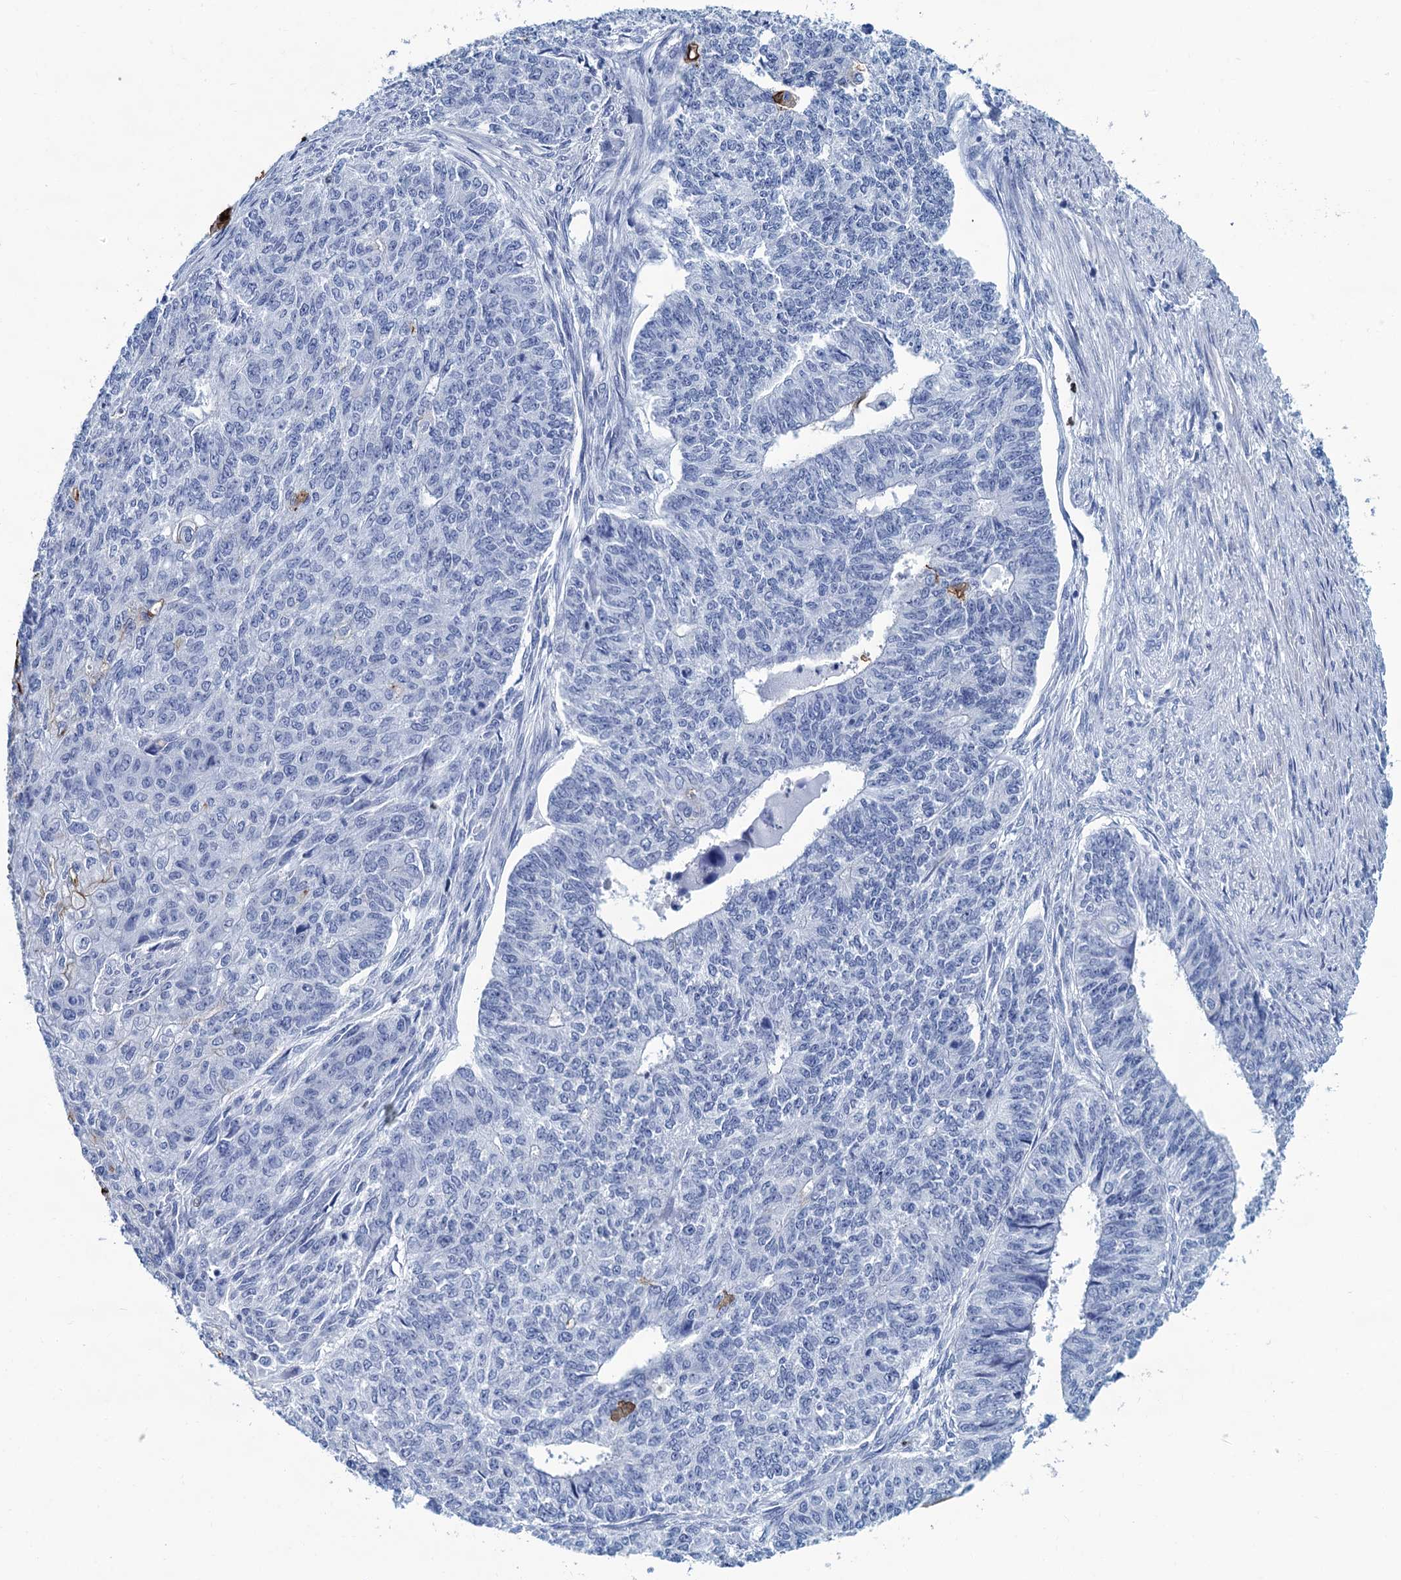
{"staining": {"intensity": "negative", "quantity": "none", "location": "none"}, "tissue": "endometrial cancer", "cell_type": "Tumor cells", "image_type": "cancer", "snomed": [{"axis": "morphology", "description": "Adenocarcinoma, NOS"}, {"axis": "topography", "description": "Endometrium"}], "caption": "Endometrial adenocarcinoma was stained to show a protein in brown. There is no significant positivity in tumor cells.", "gene": "RHCG", "patient": {"sex": "female", "age": 32}}